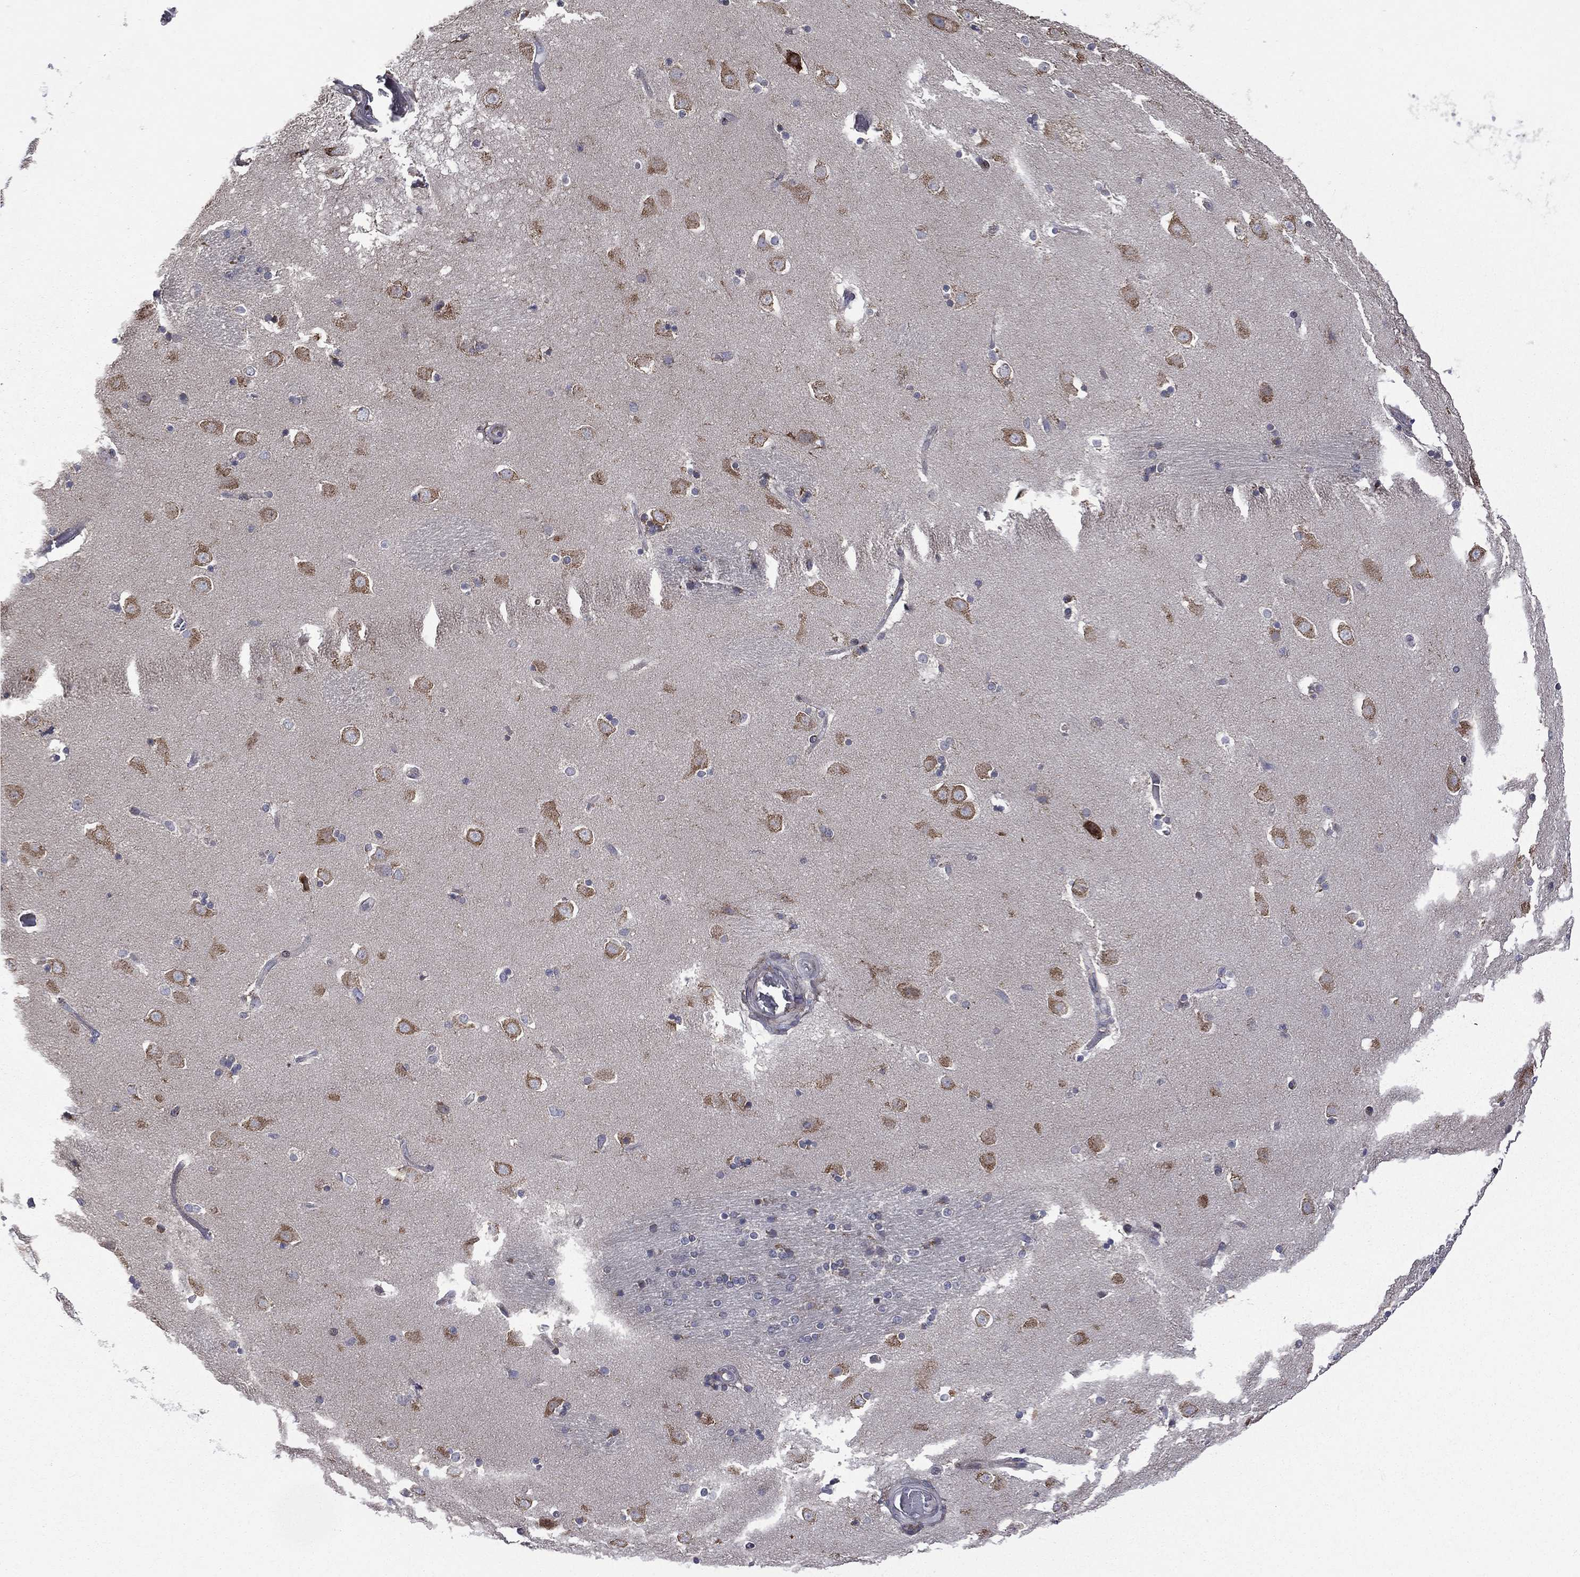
{"staining": {"intensity": "negative", "quantity": "none", "location": "none"}, "tissue": "caudate", "cell_type": "Glial cells", "image_type": "normal", "snomed": [{"axis": "morphology", "description": "Normal tissue, NOS"}, {"axis": "topography", "description": "Lateral ventricle wall"}], "caption": "Protein analysis of benign caudate reveals no significant staining in glial cells. The staining is performed using DAB brown chromogen with nuclei counter-stained in using hematoxylin.", "gene": "C20orf96", "patient": {"sex": "male", "age": 51}}